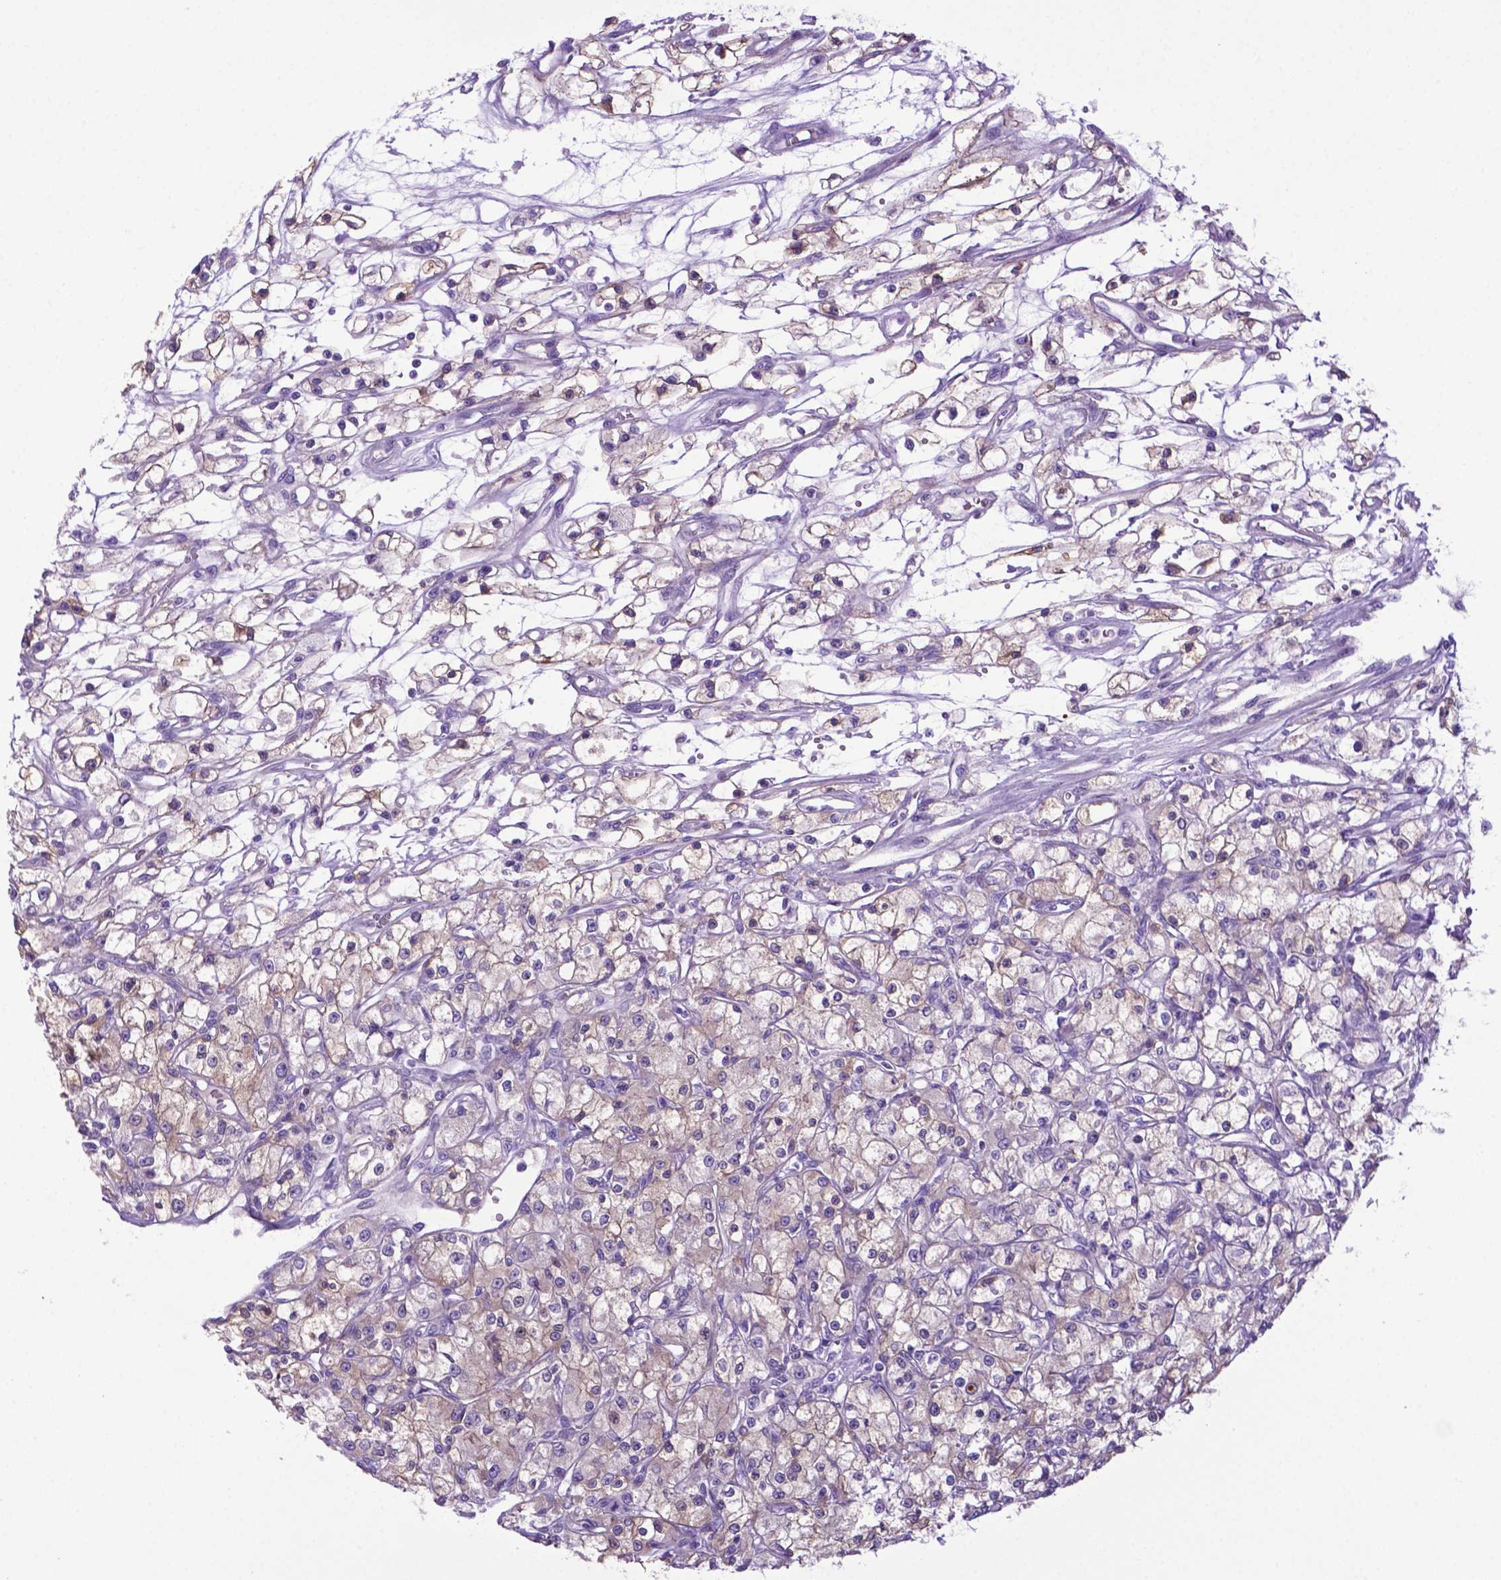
{"staining": {"intensity": "weak", "quantity": "<25%", "location": "cytoplasmic/membranous"}, "tissue": "renal cancer", "cell_type": "Tumor cells", "image_type": "cancer", "snomed": [{"axis": "morphology", "description": "Adenocarcinoma, NOS"}, {"axis": "topography", "description": "Kidney"}], "caption": "An image of renal cancer stained for a protein demonstrates no brown staining in tumor cells. (Brightfield microscopy of DAB (3,3'-diaminobenzidine) immunohistochemistry at high magnification).", "gene": "ADRA2B", "patient": {"sex": "female", "age": 59}}